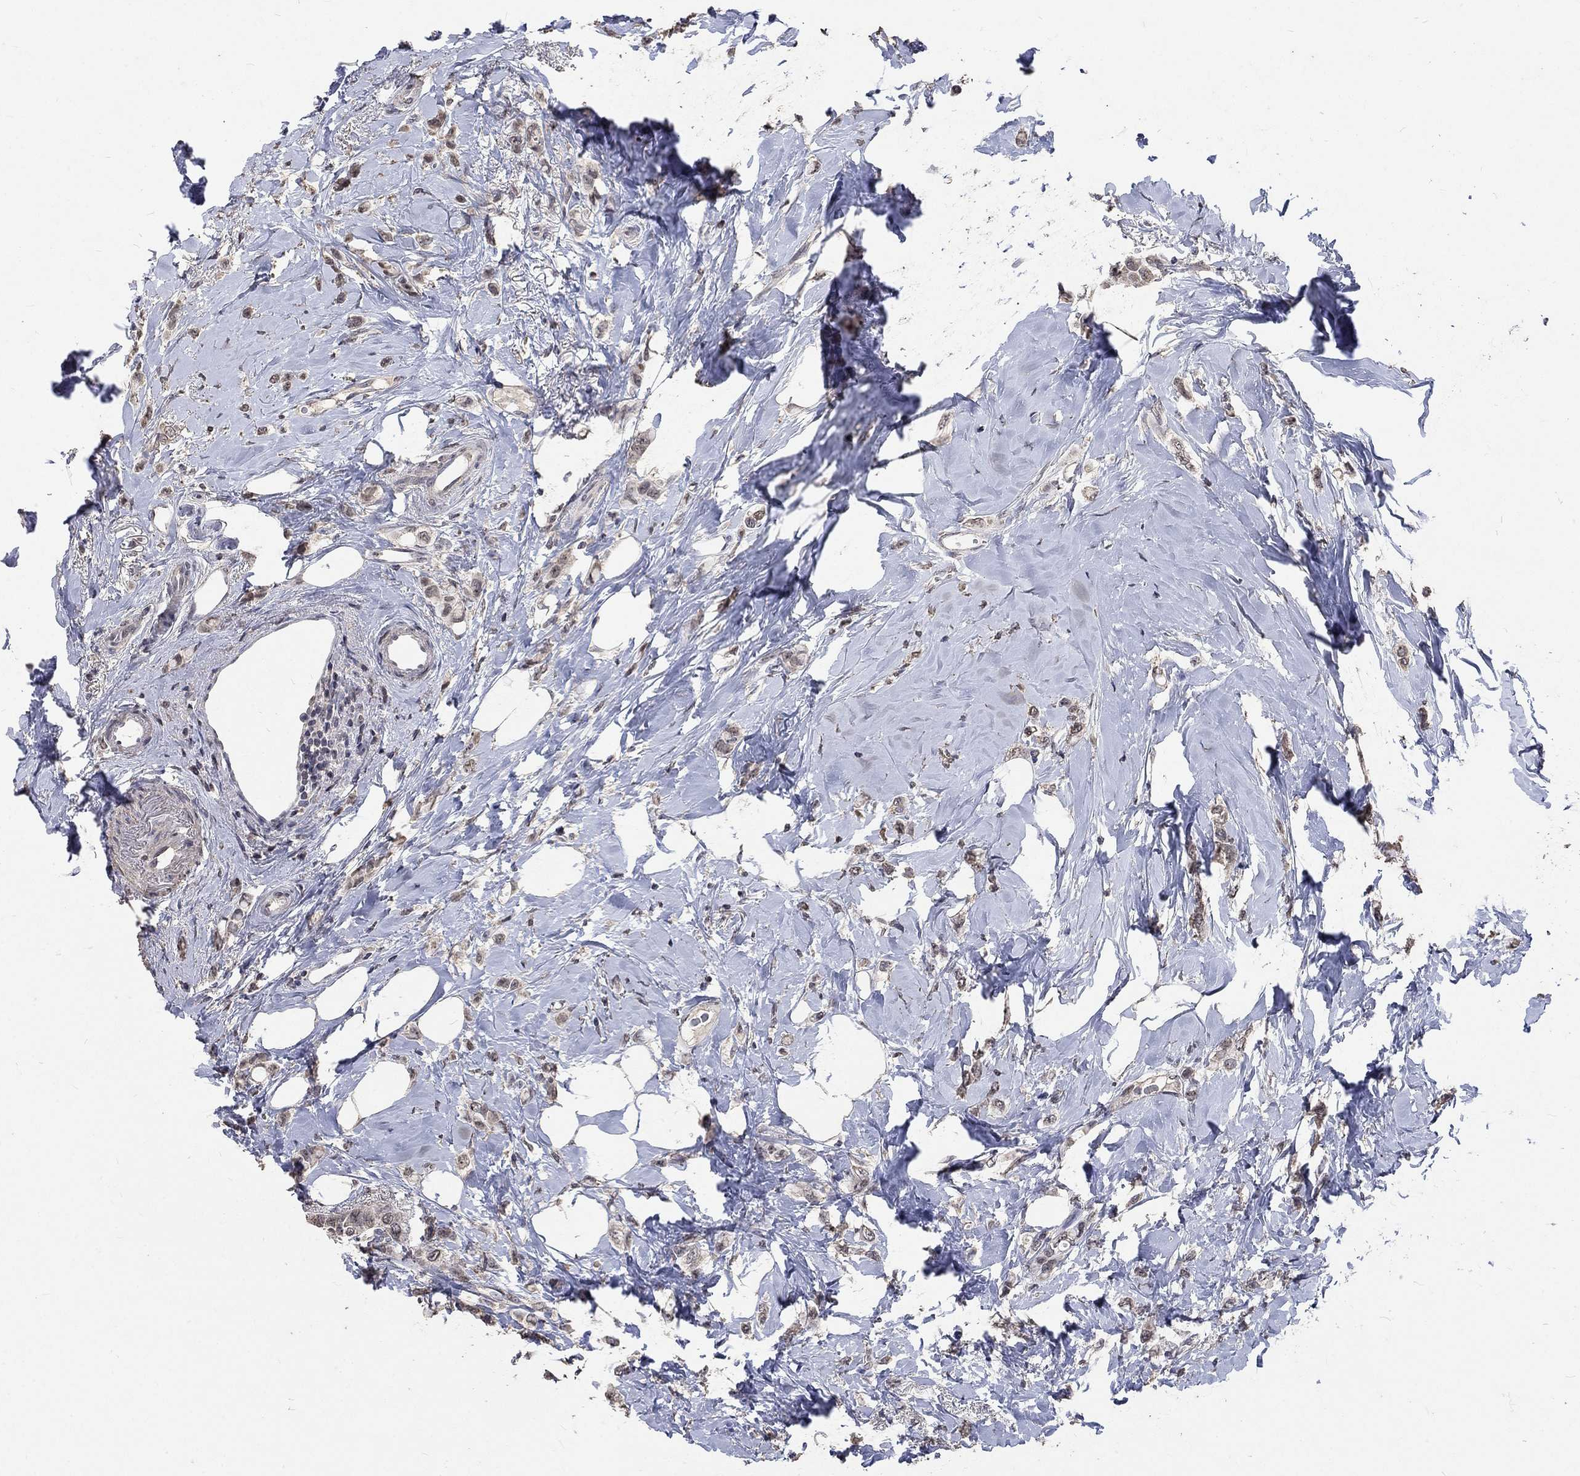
{"staining": {"intensity": "negative", "quantity": "none", "location": "none"}, "tissue": "breast cancer", "cell_type": "Tumor cells", "image_type": "cancer", "snomed": [{"axis": "morphology", "description": "Lobular carcinoma"}, {"axis": "topography", "description": "Breast"}], "caption": "Immunohistochemistry (IHC) photomicrograph of neoplastic tissue: human breast cancer stained with DAB shows no significant protein expression in tumor cells.", "gene": "SPATA33", "patient": {"sex": "female", "age": 66}}